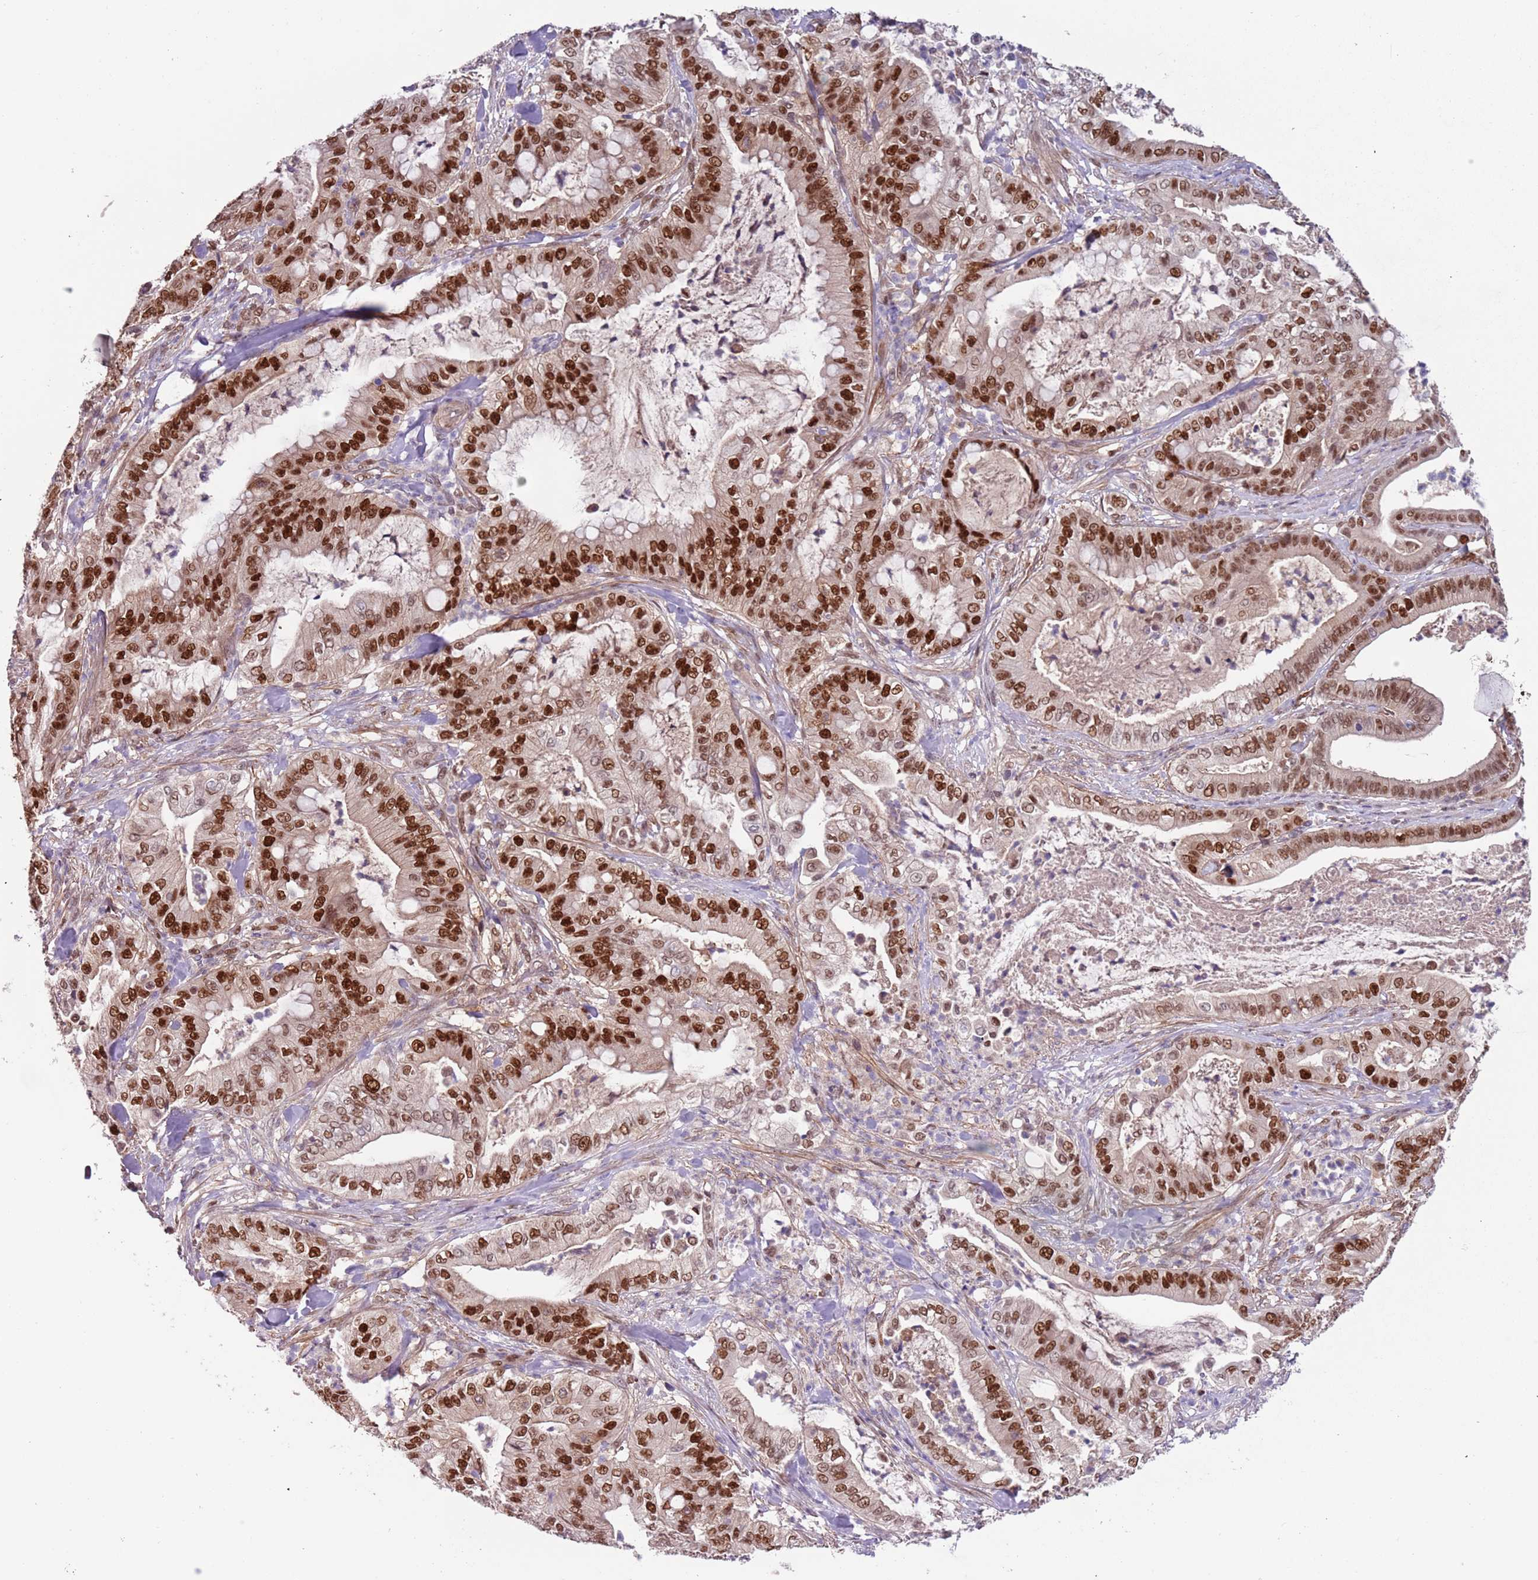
{"staining": {"intensity": "strong", "quantity": ">75%", "location": "nuclear"}, "tissue": "pancreatic cancer", "cell_type": "Tumor cells", "image_type": "cancer", "snomed": [{"axis": "morphology", "description": "Adenocarcinoma, NOS"}, {"axis": "topography", "description": "Pancreas"}], "caption": "A high-resolution histopathology image shows IHC staining of pancreatic cancer (adenocarcinoma), which displays strong nuclear positivity in about >75% of tumor cells.", "gene": "RMND5B", "patient": {"sex": "male", "age": 71}}